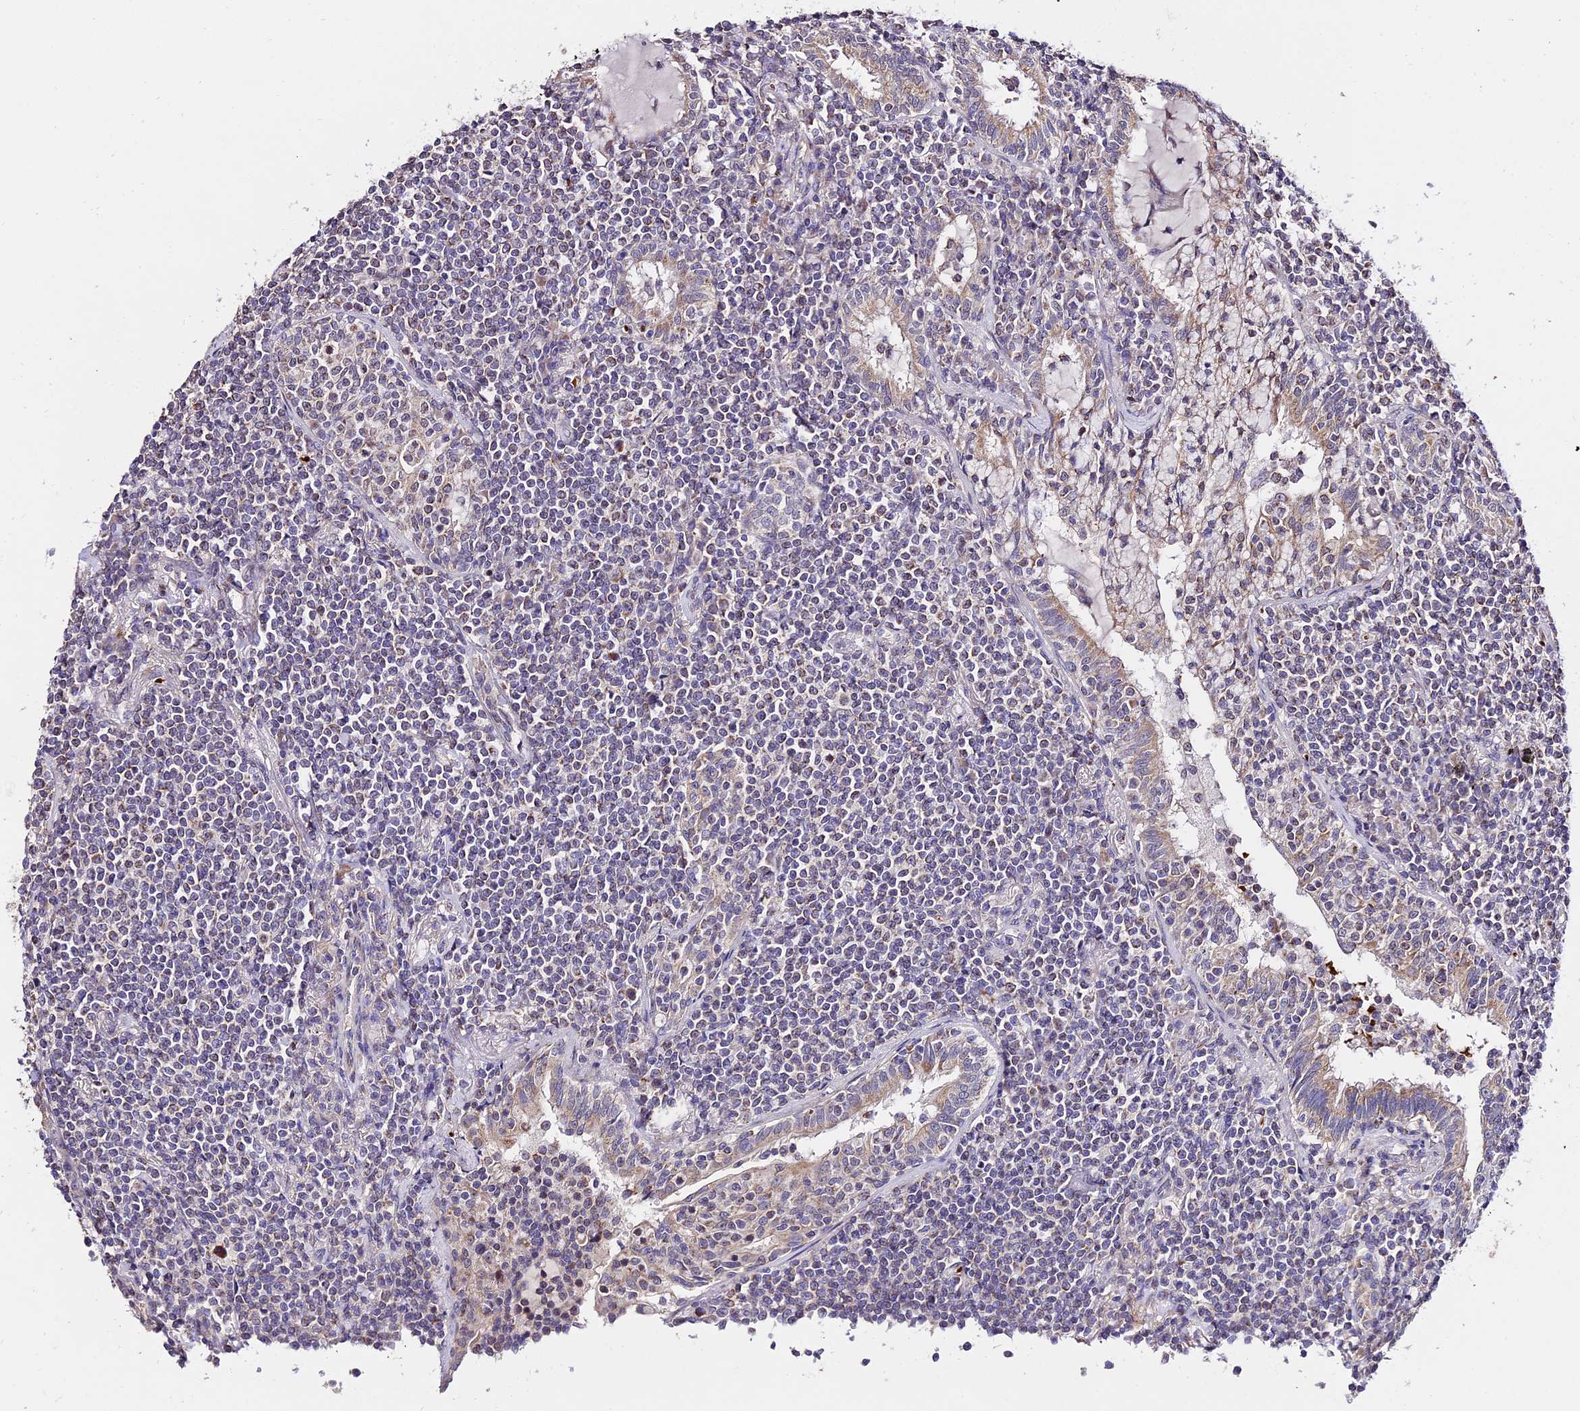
{"staining": {"intensity": "negative", "quantity": "none", "location": "none"}, "tissue": "lymphoma", "cell_type": "Tumor cells", "image_type": "cancer", "snomed": [{"axis": "morphology", "description": "Malignant lymphoma, non-Hodgkin's type, Low grade"}, {"axis": "topography", "description": "Lung"}], "caption": "Histopathology image shows no protein staining in tumor cells of low-grade malignant lymphoma, non-Hodgkin's type tissue.", "gene": "WDR5B", "patient": {"sex": "female", "age": 71}}